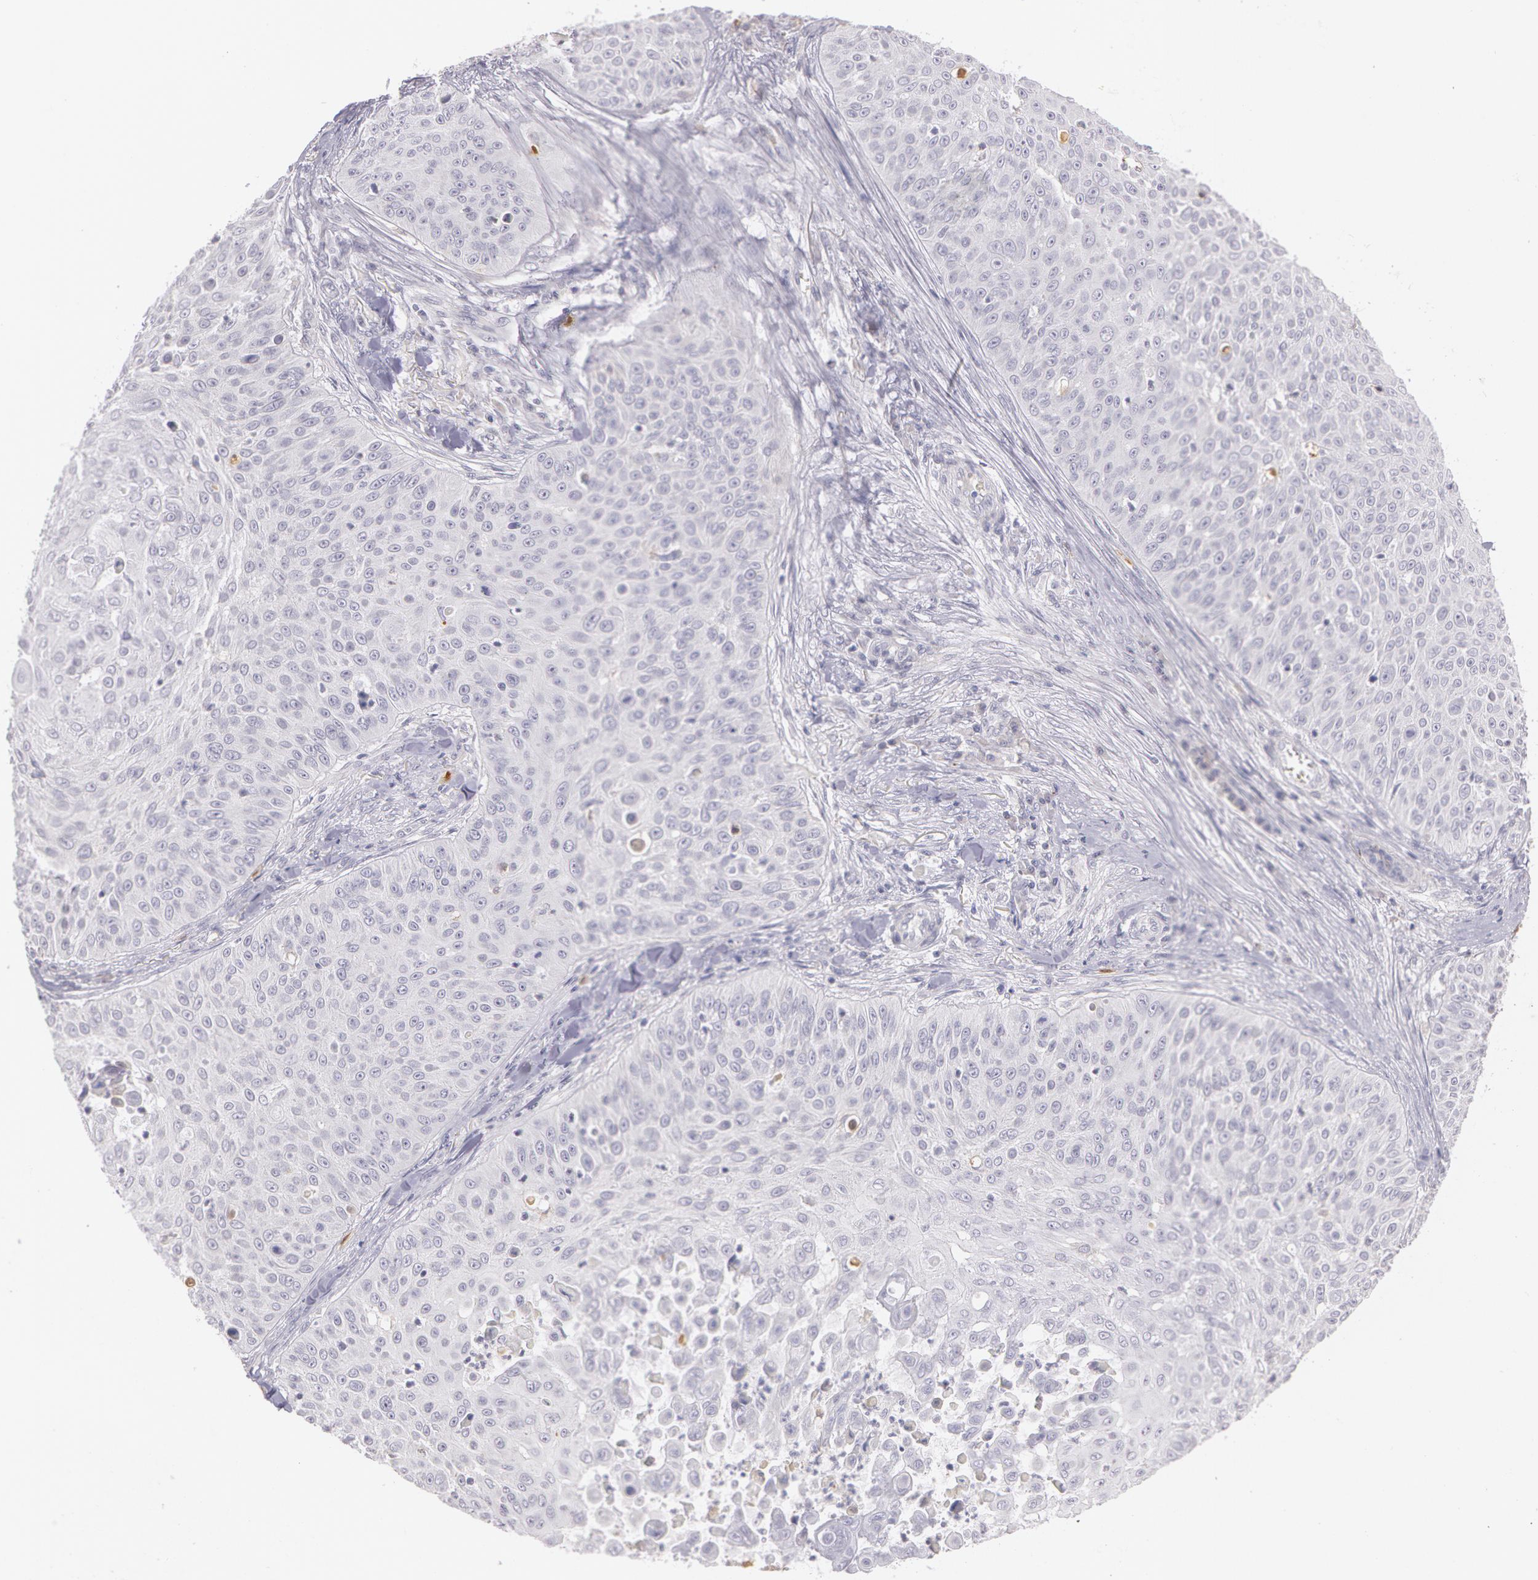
{"staining": {"intensity": "negative", "quantity": "none", "location": "none"}, "tissue": "skin cancer", "cell_type": "Tumor cells", "image_type": "cancer", "snomed": [{"axis": "morphology", "description": "Squamous cell carcinoma, NOS"}, {"axis": "topography", "description": "Skin"}], "caption": "Immunohistochemical staining of human skin cancer displays no significant expression in tumor cells.", "gene": "LBP", "patient": {"sex": "male", "age": 82}}